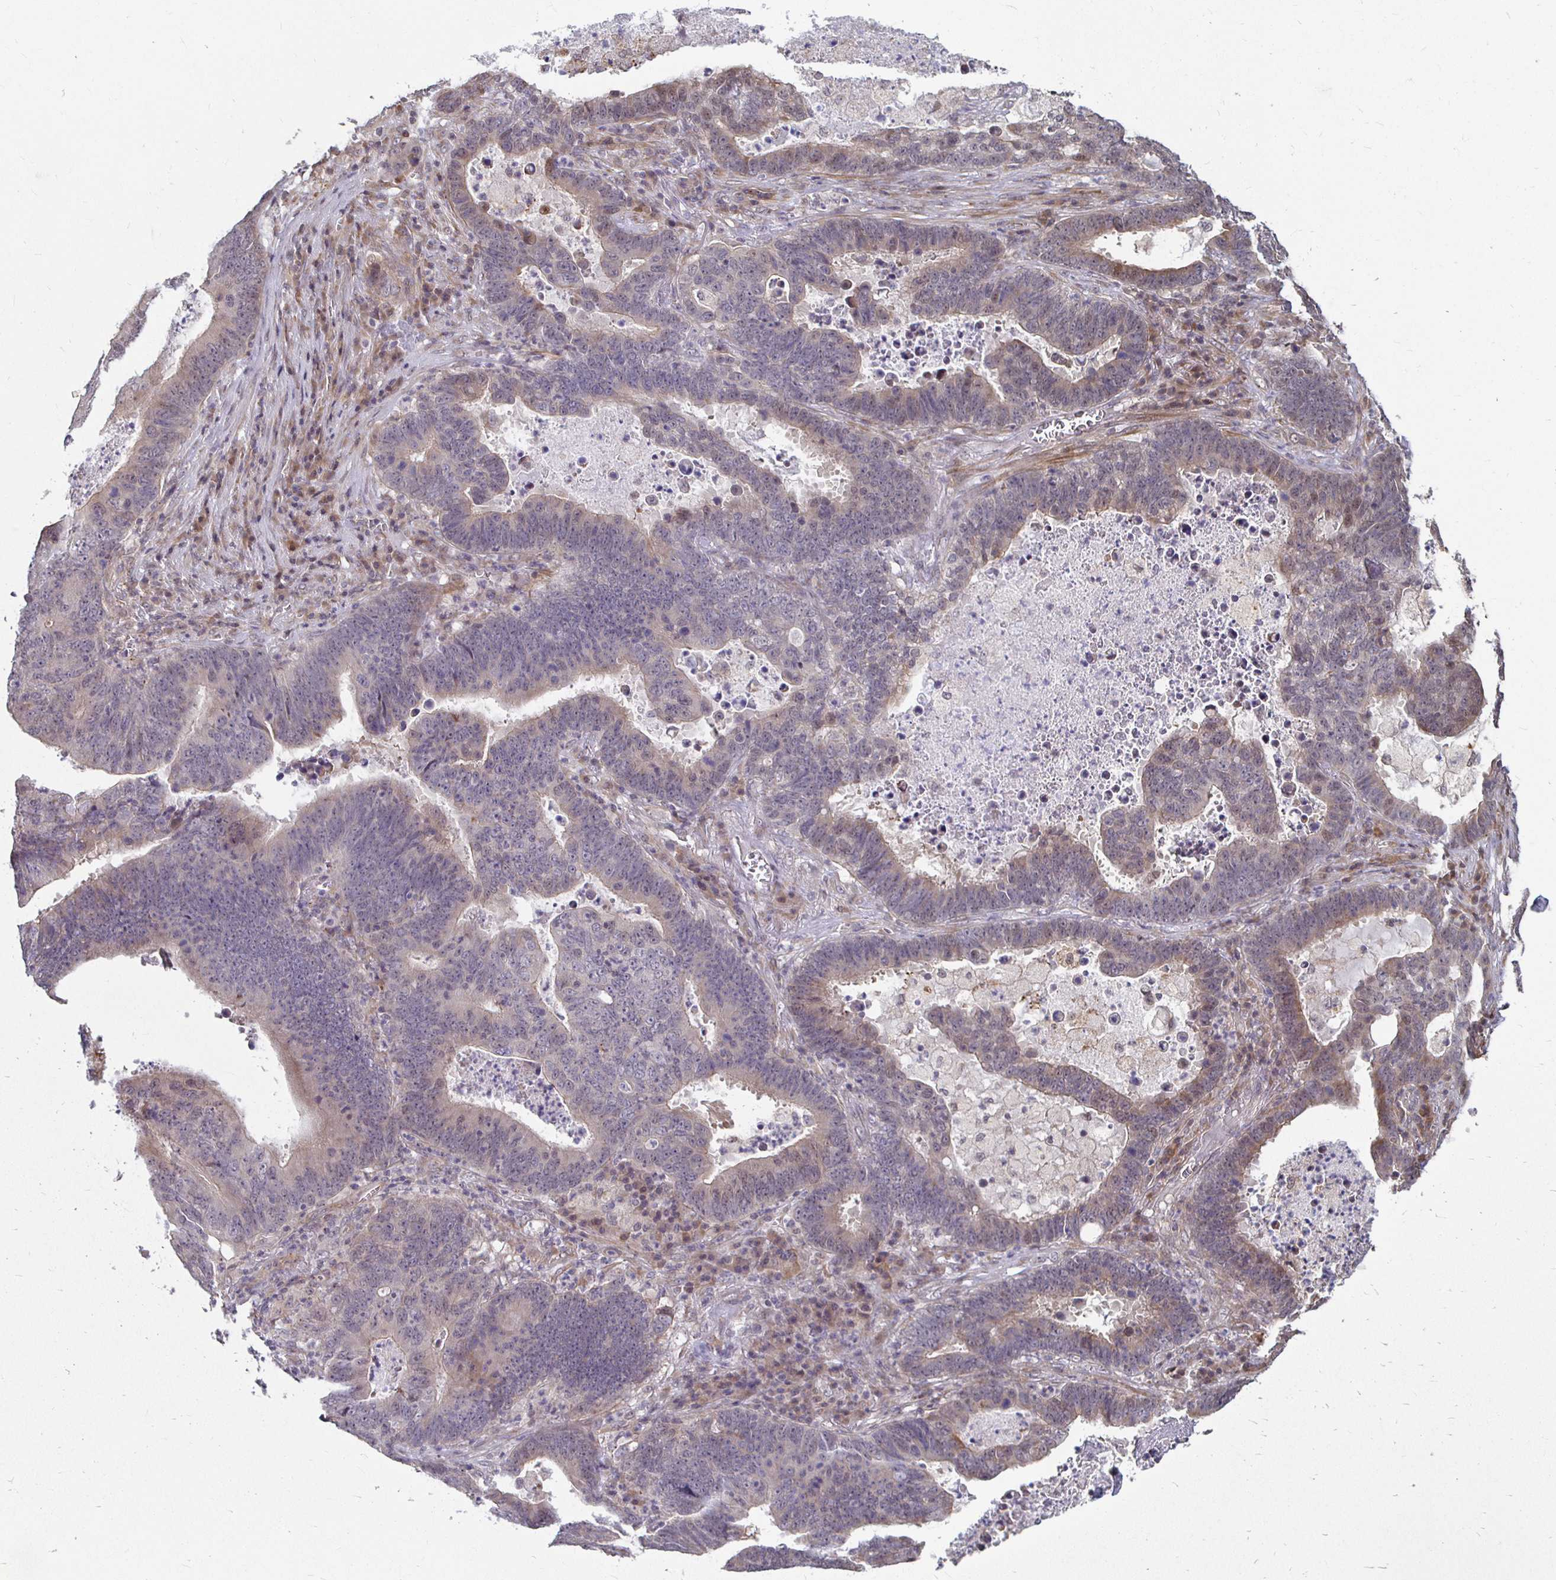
{"staining": {"intensity": "weak", "quantity": "<25%", "location": "cytoplasmic/membranous"}, "tissue": "lung cancer", "cell_type": "Tumor cells", "image_type": "cancer", "snomed": [{"axis": "morphology", "description": "Aneuploidy"}, {"axis": "morphology", "description": "Adenocarcinoma, NOS"}, {"axis": "morphology", "description": "Adenocarcinoma primary or metastatic"}, {"axis": "topography", "description": "Lung"}], "caption": "Immunohistochemical staining of lung cancer (adenocarcinoma) displays no significant expression in tumor cells.", "gene": "CAPN11", "patient": {"sex": "female", "age": 75}}